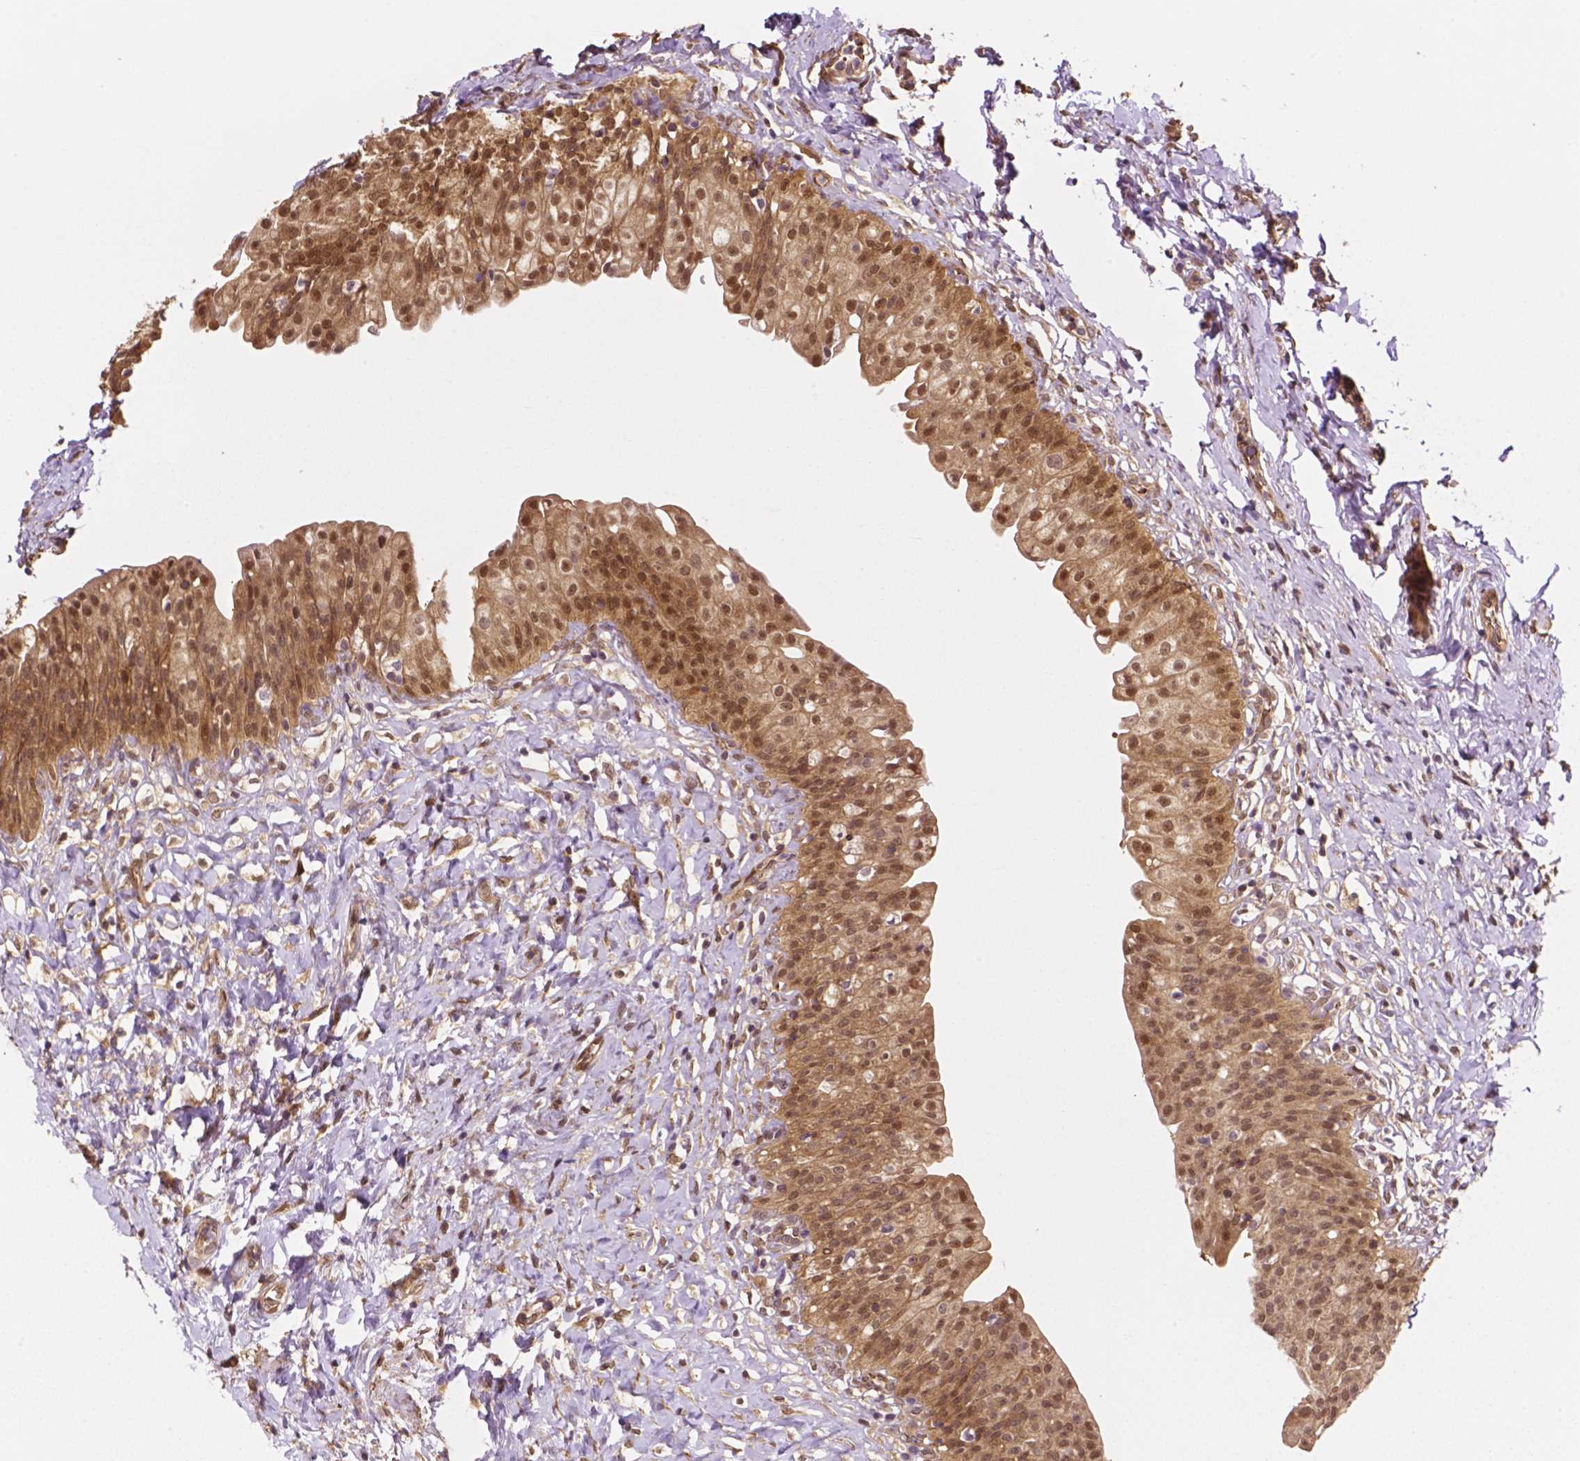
{"staining": {"intensity": "moderate", "quantity": ">75%", "location": "cytoplasmic/membranous,nuclear"}, "tissue": "urinary bladder", "cell_type": "Urothelial cells", "image_type": "normal", "snomed": [{"axis": "morphology", "description": "Normal tissue, NOS"}, {"axis": "topography", "description": "Urinary bladder"}], "caption": "Immunohistochemistry (IHC) (DAB (3,3'-diaminobenzidine)) staining of normal urinary bladder displays moderate cytoplasmic/membranous,nuclear protein staining in about >75% of urothelial cells.", "gene": "YAP1", "patient": {"sex": "male", "age": 76}}